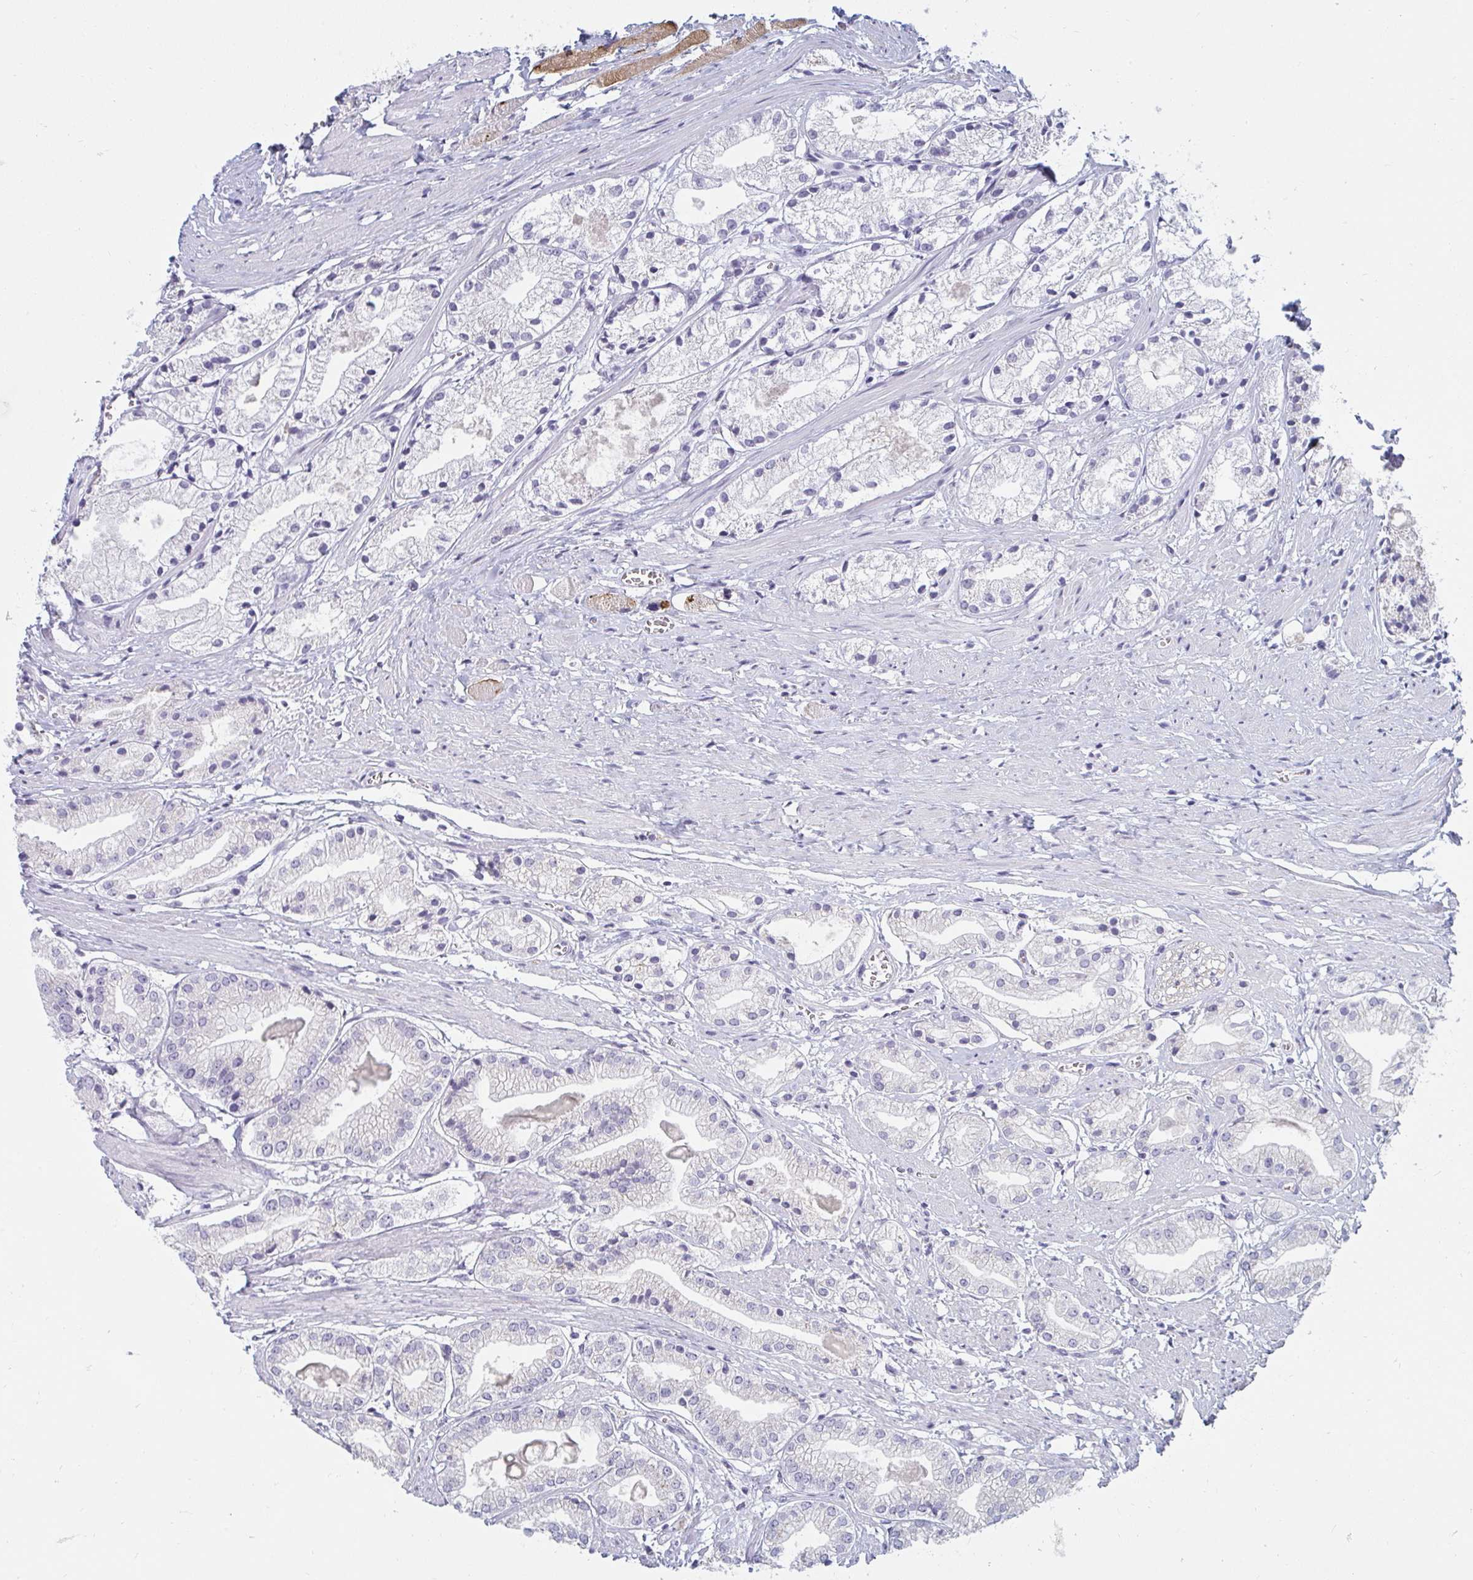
{"staining": {"intensity": "negative", "quantity": "none", "location": "none"}, "tissue": "prostate cancer", "cell_type": "Tumor cells", "image_type": "cancer", "snomed": [{"axis": "morphology", "description": "Adenocarcinoma, Low grade"}, {"axis": "topography", "description": "Prostate"}], "caption": "Tumor cells show no significant protein positivity in prostate cancer (adenocarcinoma (low-grade)).", "gene": "SHB", "patient": {"sex": "male", "age": 69}}